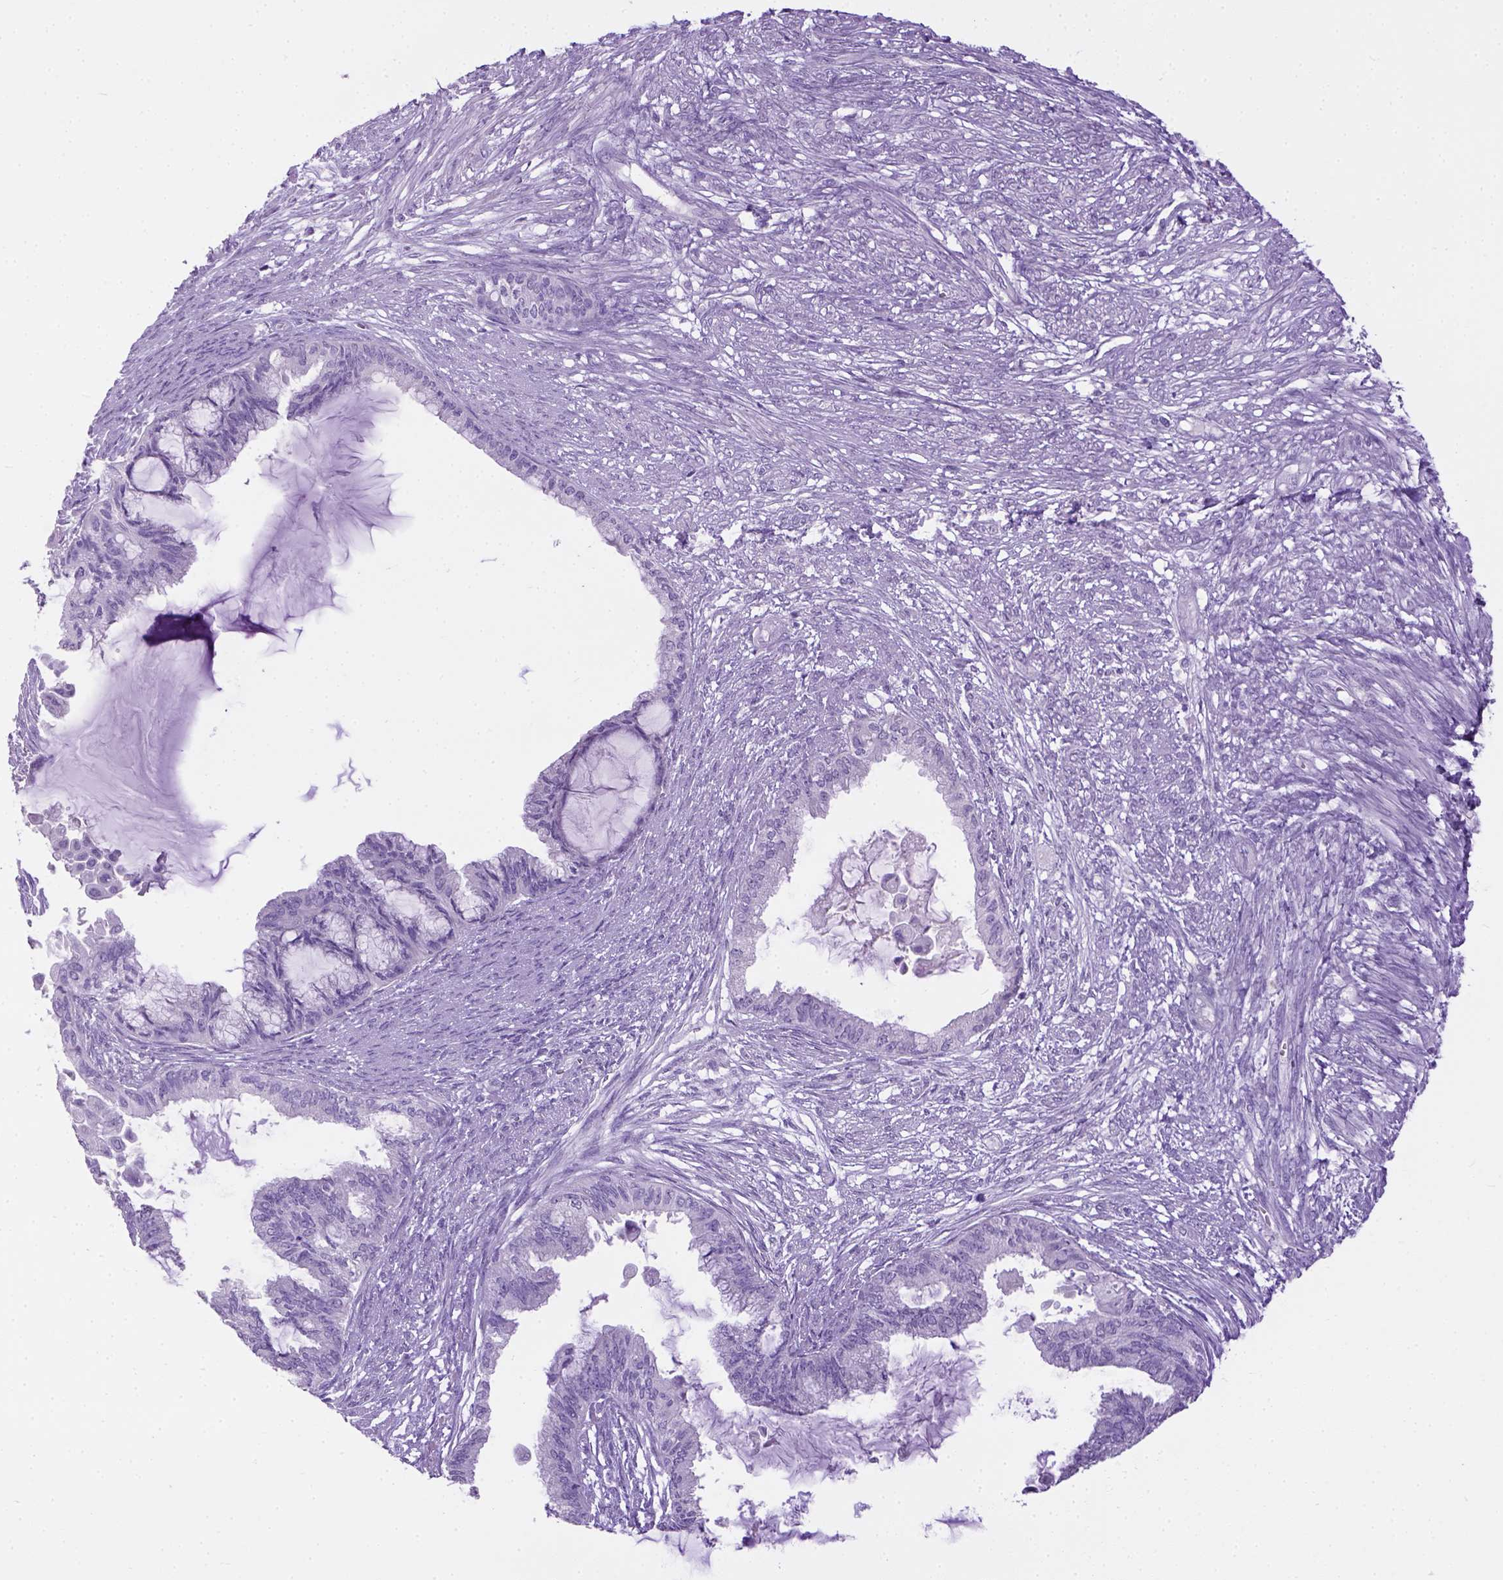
{"staining": {"intensity": "negative", "quantity": "none", "location": "none"}, "tissue": "endometrial cancer", "cell_type": "Tumor cells", "image_type": "cancer", "snomed": [{"axis": "morphology", "description": "Adenocarcinoma, NOS"}, {"axis": "topography", "description": "Endometrium"}], "caption": "DAB immunohistochemical staining of endometrial cancer exhibits no significant expression in tumor cells.", "gene": "CYP24A1", "patient": {"sex": "female", "age": 86}}